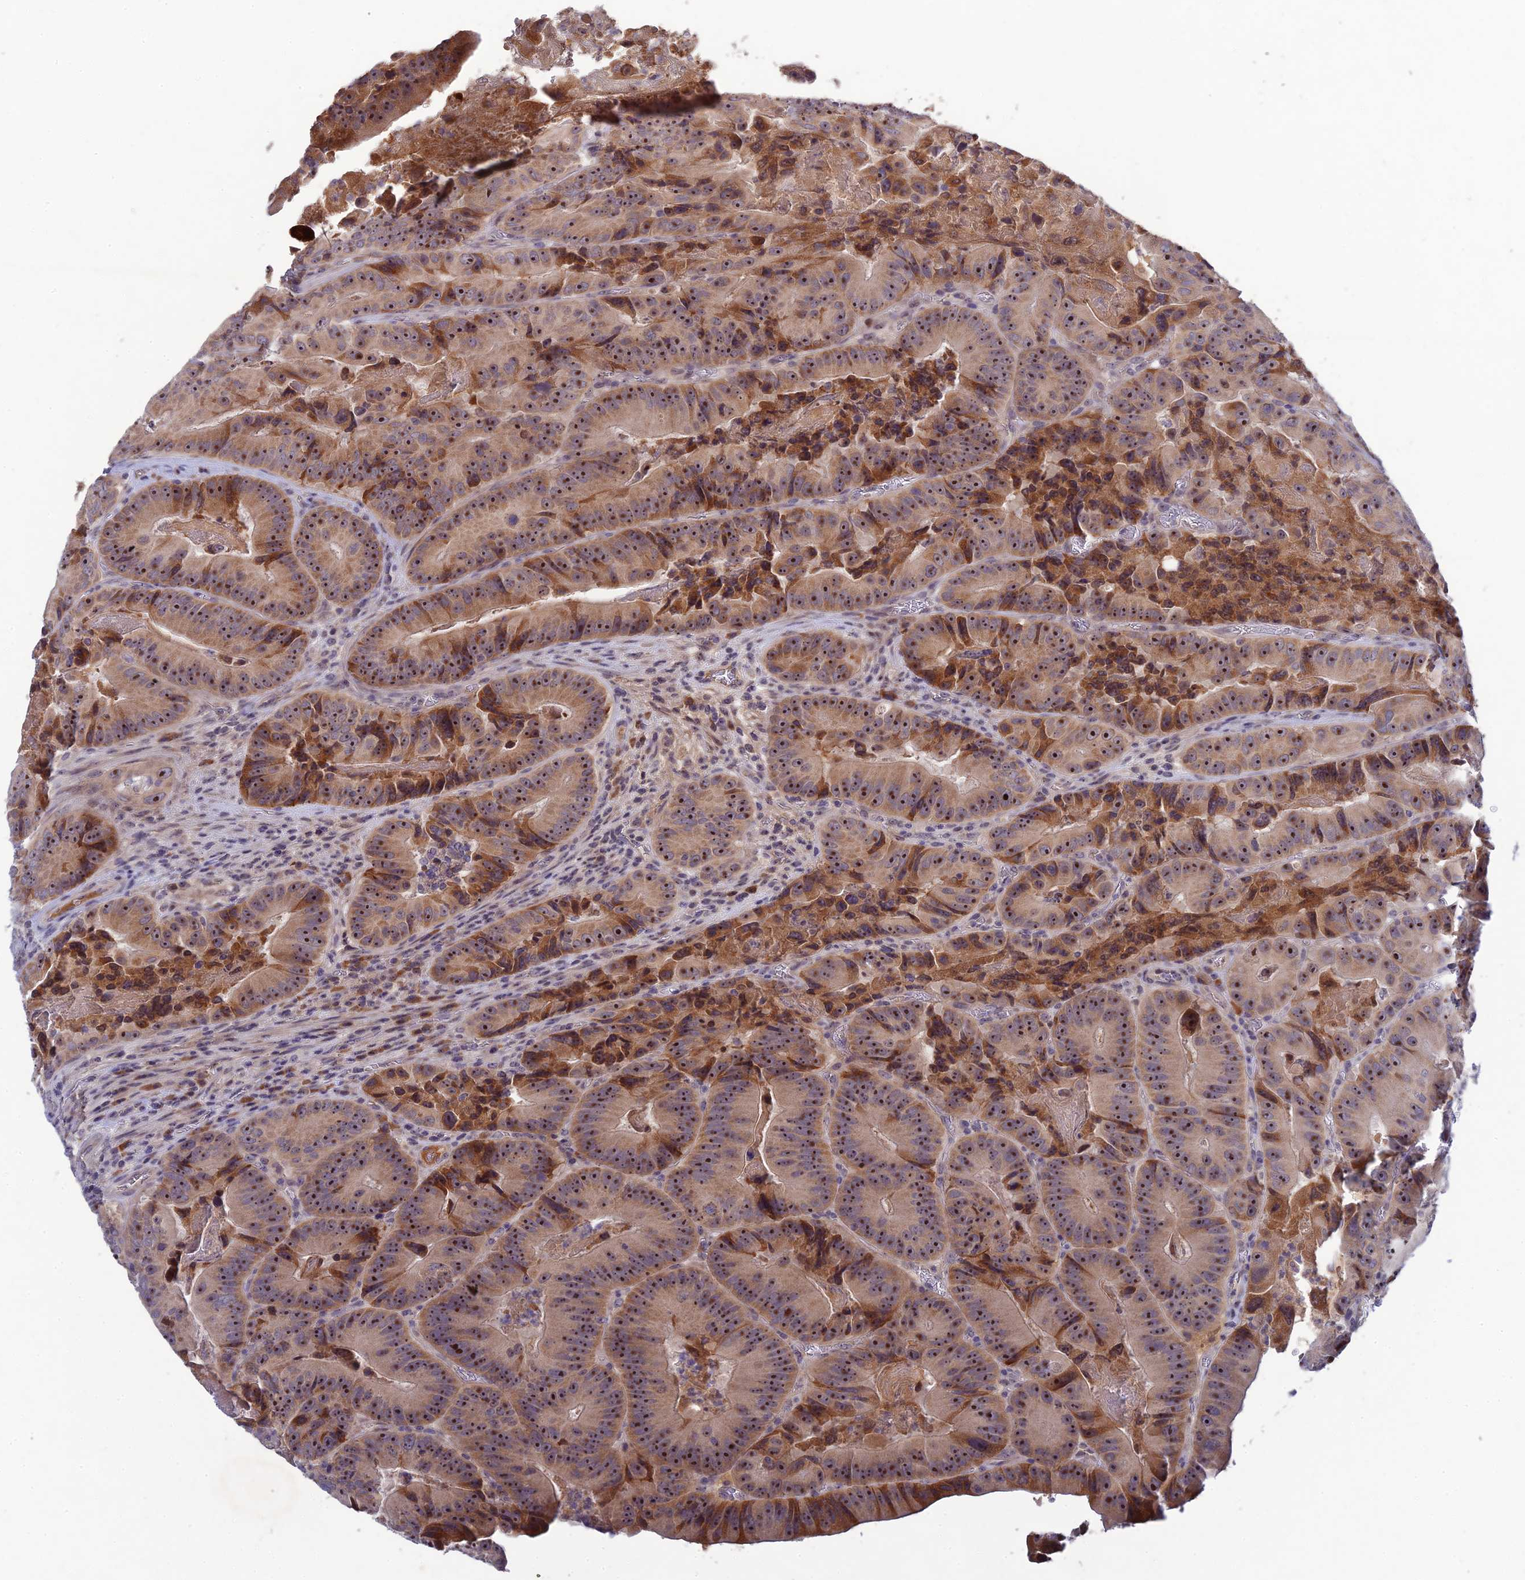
{"staining": {"intensity": "moderate", "quantity": ">75%", "location": "cytoplasmic/membranous,nuclear"}, "tissue": "colorectal cancer", "cell_type": "Tumor cells", "image_type": "cancer", "snomed": [{"axis": "morphology", "description": "Adenocarcinoma, NOS"}, {"axis": "topography", "description": "Colon"}], "caption": "Immunohistochemistry (IHC) of human adenocarcinoma (colorectal) reveals medium levels of moderate cytoplasmic/membranous and nuclear expression in about >75% of tumor cells.", "gene": "CHST5", "patient": {"sex": "female", "age": 86}}